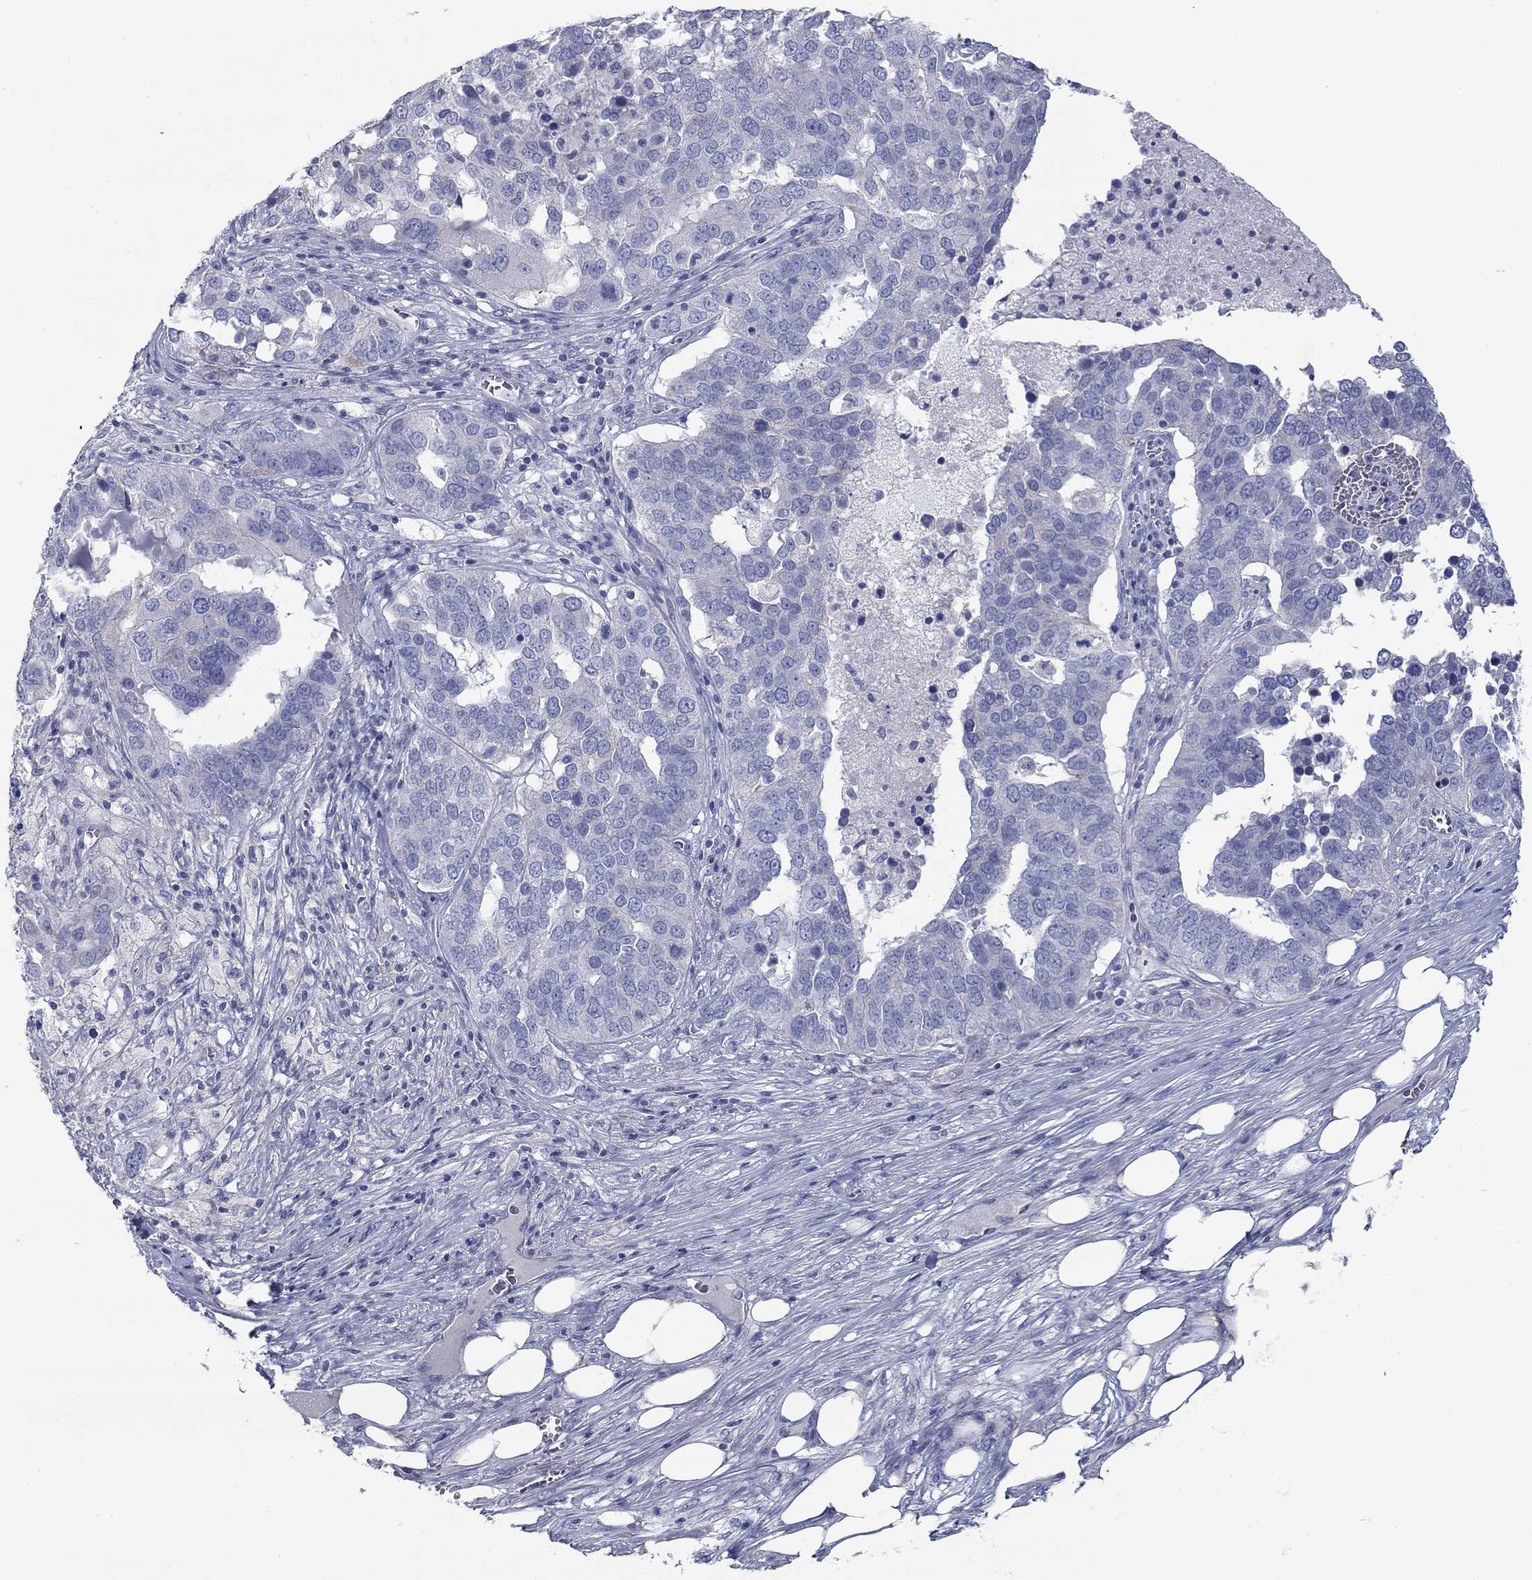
{"staining": {"intensity": "negative", "quantity": "none", "location": "none"}, "tissue": "ovarian cancer", "cell_type": "Tumor cells", "image_type": "cancer", "snomed": [{"axis": "morphology", "description": "Carcinoma, endometroid"}, {"axis": "topography", "description": "Soft tissue"}, {"axis": "topography", "description": "Ovary"}], "caption": "Ovarian endometroid carcinoma stained for a protein using immunohistochemistry displays no positivity tumor cells.", "gene": "APOC3", "patient": {"sex": "female", "age": 52}}